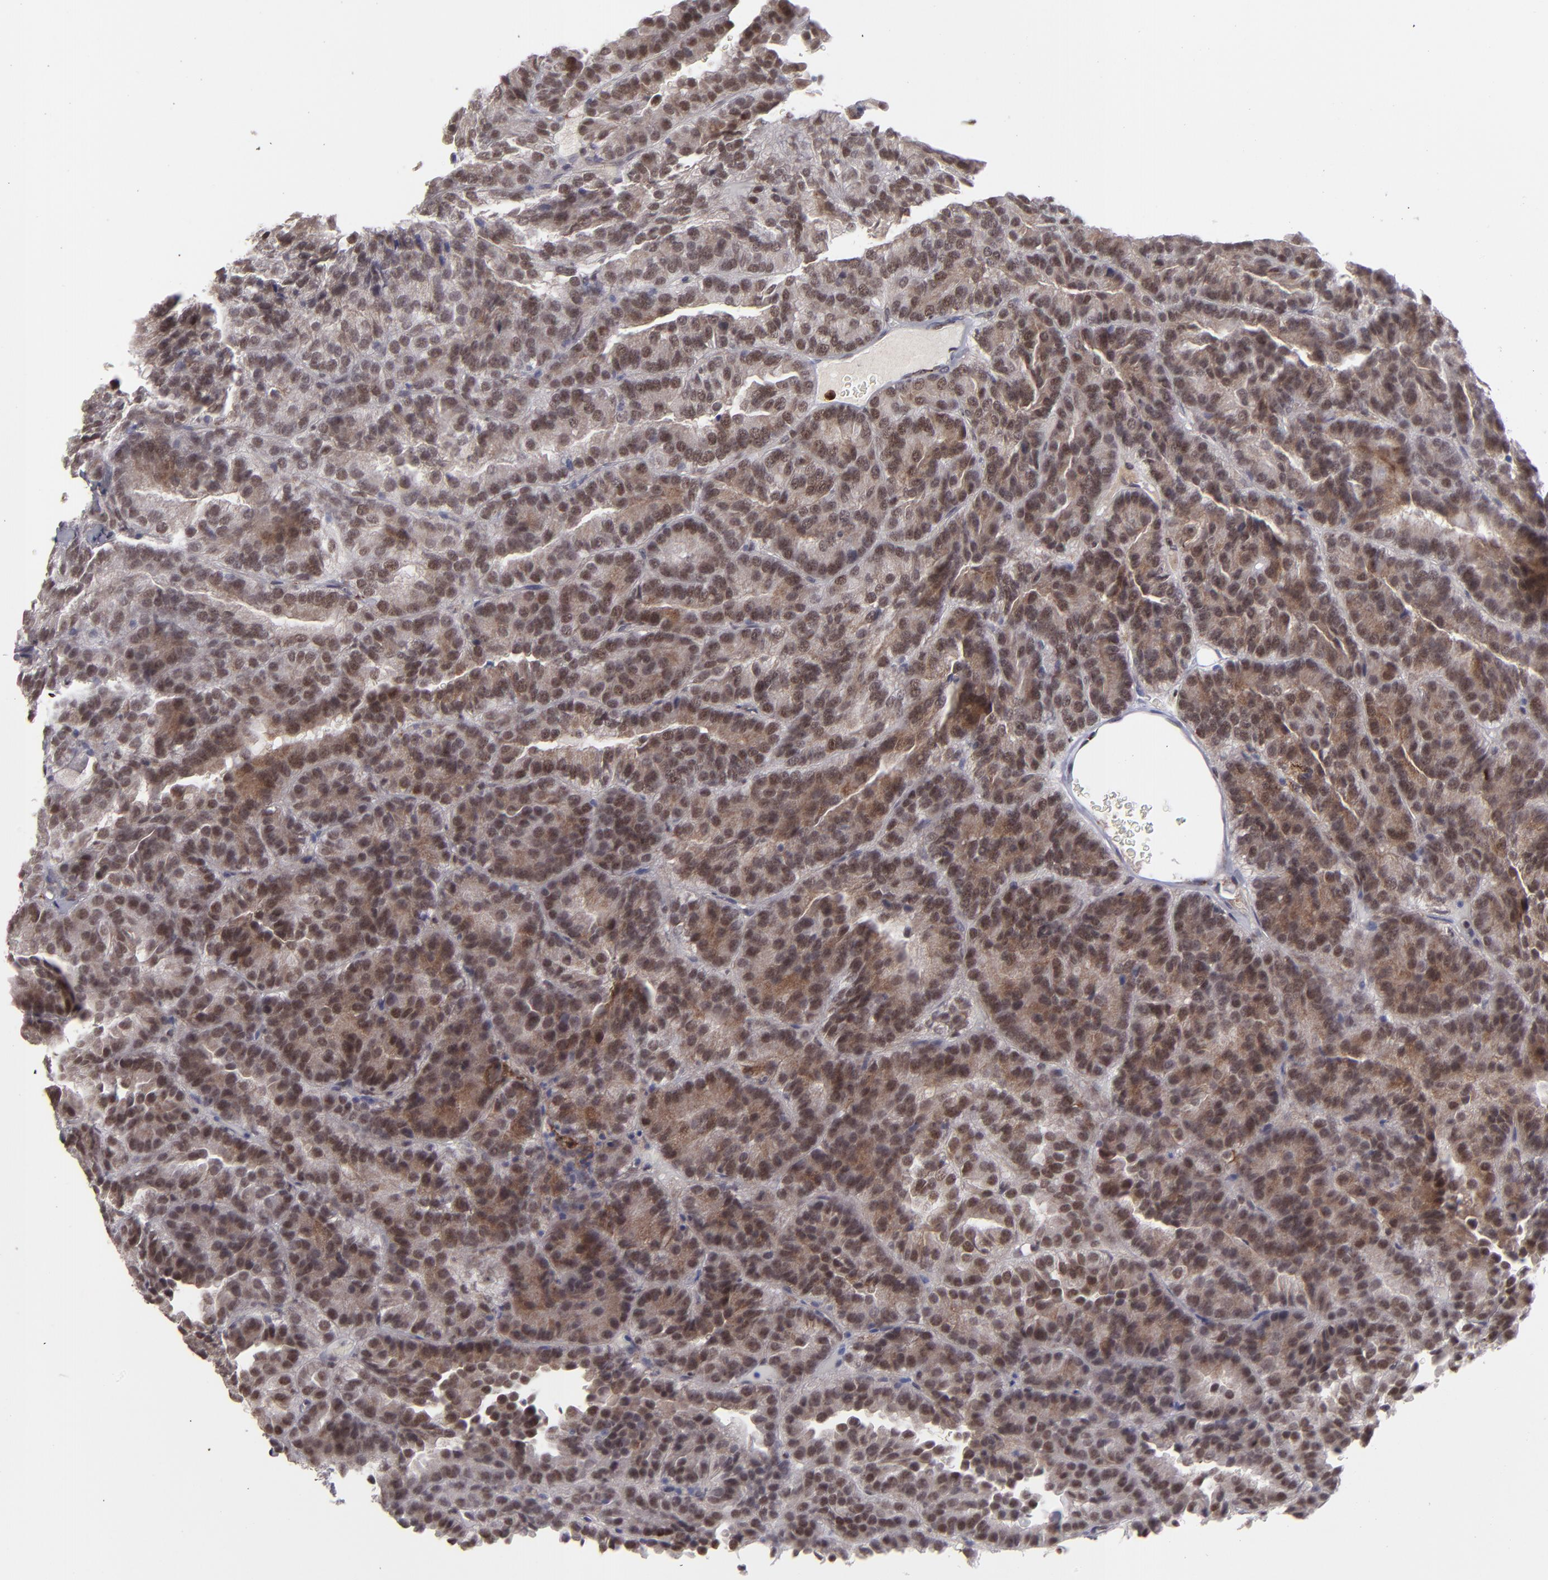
{"staining": {"intensity": "strong", "quantity": ">75%", "location": "cytoplasmic/membranous,nuclear"}, "tissue": "renal cancer", "cell_type": "Tumor cells", "image_type": "cancer", "snomed": [{"axis": "morphology", "description": "Adenocarcinoma, NOS"}, {"axis": "topography", "description": "Kidney"}], "caption": "Immunohistochemistry (DAB) staining of adenocarcinoma (renal) displays strong cytoplasmic/membranous and nuclear protein expression in about >75% of tumor cells.", "gene": "RREB1", "patient": {"sex": "male", "age": 46}}